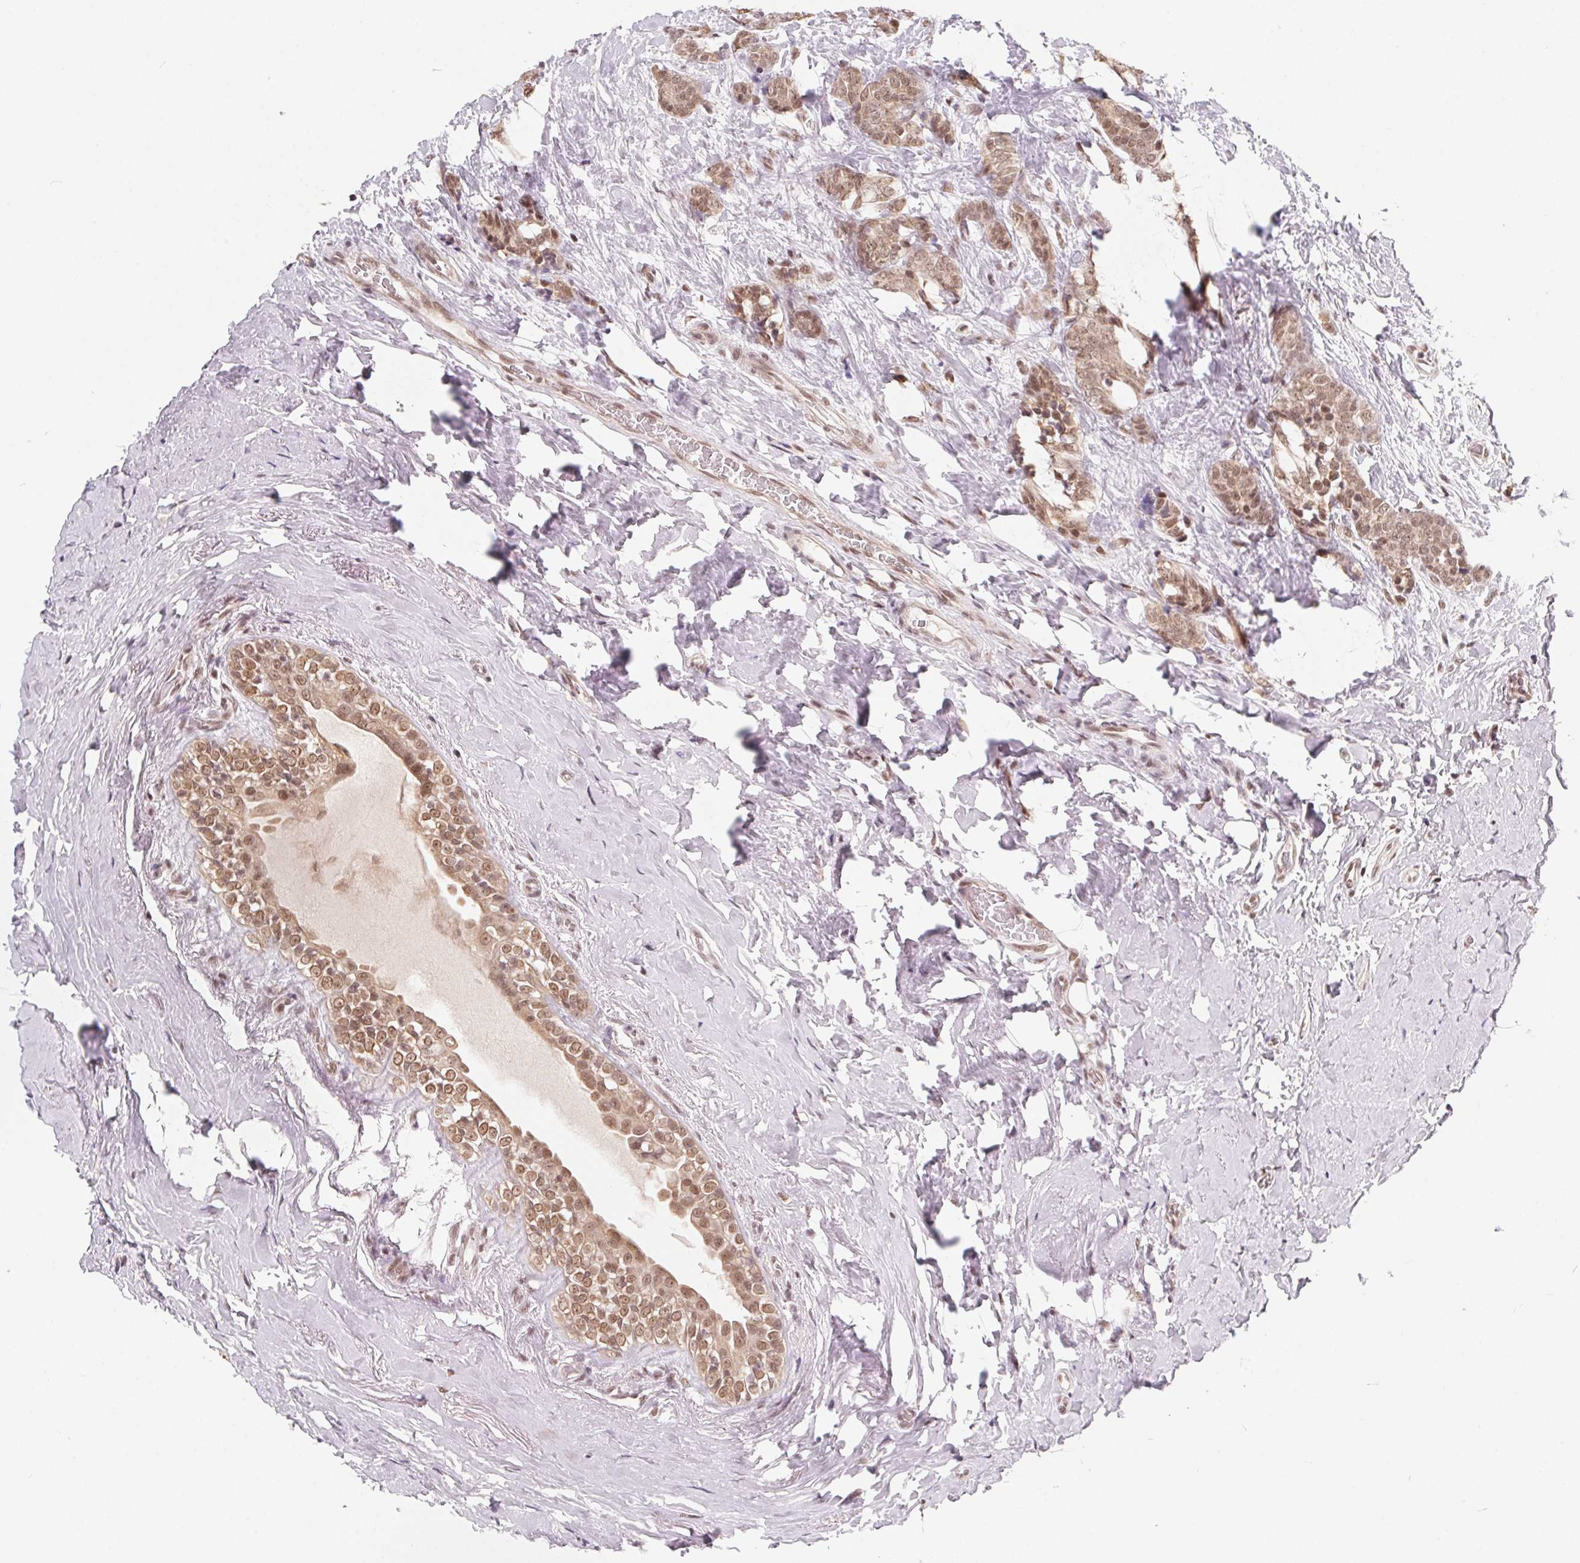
{"staining": {"intensity": "moderate", "quantity": ">75%", "location": "cytoplasmic/membranous,nuclear"}, "tissue": "breast cancer", "cell_type": "Tumor cells", "image_type": "cancer", "snomed": [{"axis": "morphology", "description": "Normal tissue, NOS"}, {"axis": "morphology", "description": "Duct carcinoma"}, {"axis": "topography", "description": "Breast"}], "caption": "Breast cancer tissue reveals moderate cytoplasmic/membranous and nuclear positivity in approximately >75% of tumor cells, visualized by immunohistochemistry. Using DAB (3,3'-diaminobenzidine) (brown) and hematoxylin (blue) stains, captured at high magnification using brightfield microscopy.", "gene": "TCERG1", "patient": {"sex": "female", "age": 77}}